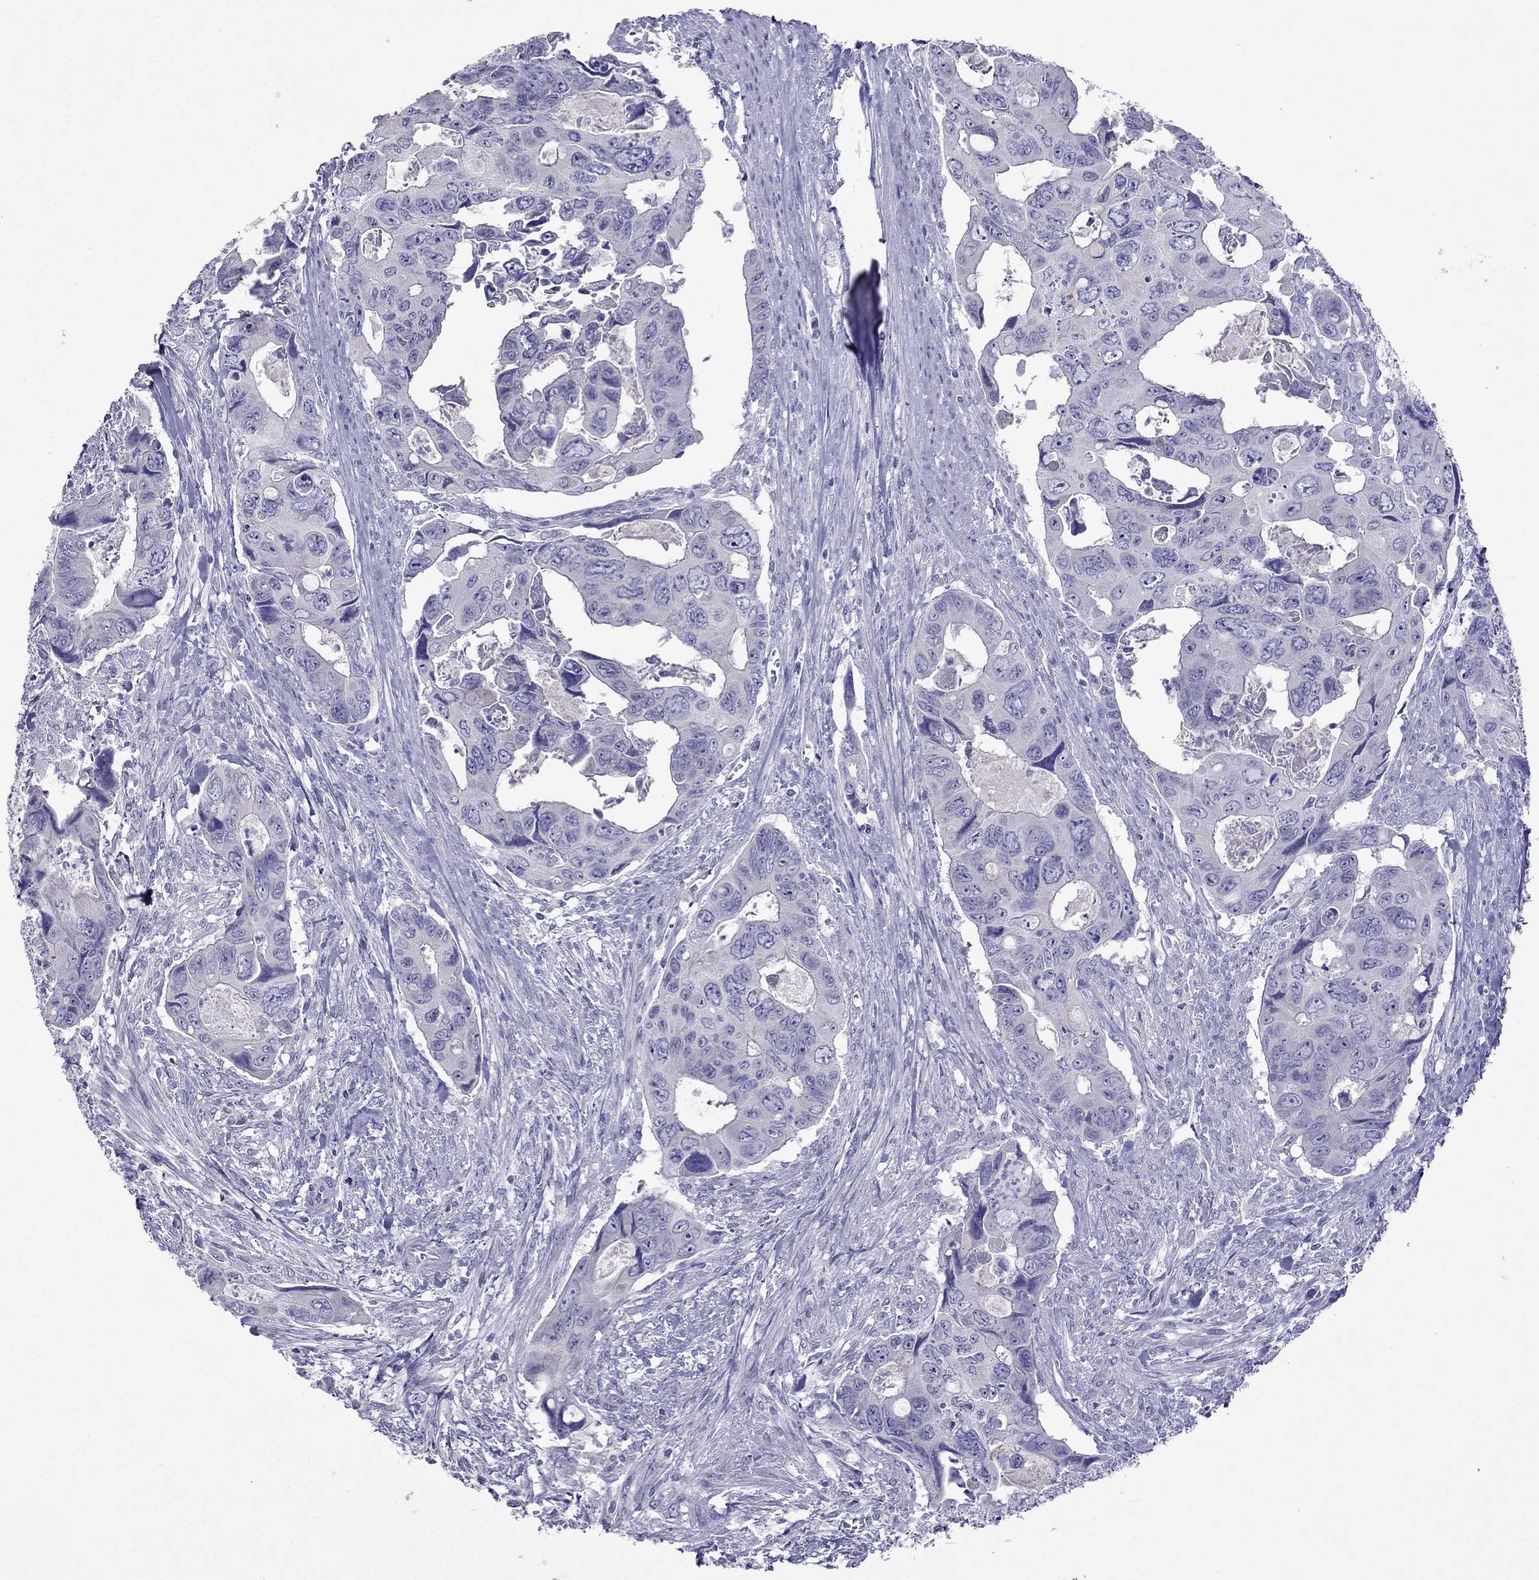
{"staining": {"intensity": "negative", "quantity": "none", "location": "none"}, "tissue": "colorectal cancer", "cell_type": "Tumor cells", "image_type": "cancer", "snomed": [{"axis": "morphology", "description": "Adenocarcinoma, NOS"}, {"axis": "topography", "description": "Rectum"}], "caption": "Tumor cells are negative for brown protein staining in adenocarcinoma (colorectal).", "gene": "TDRD1", "patient": {"sex": "male", "age": 62}}